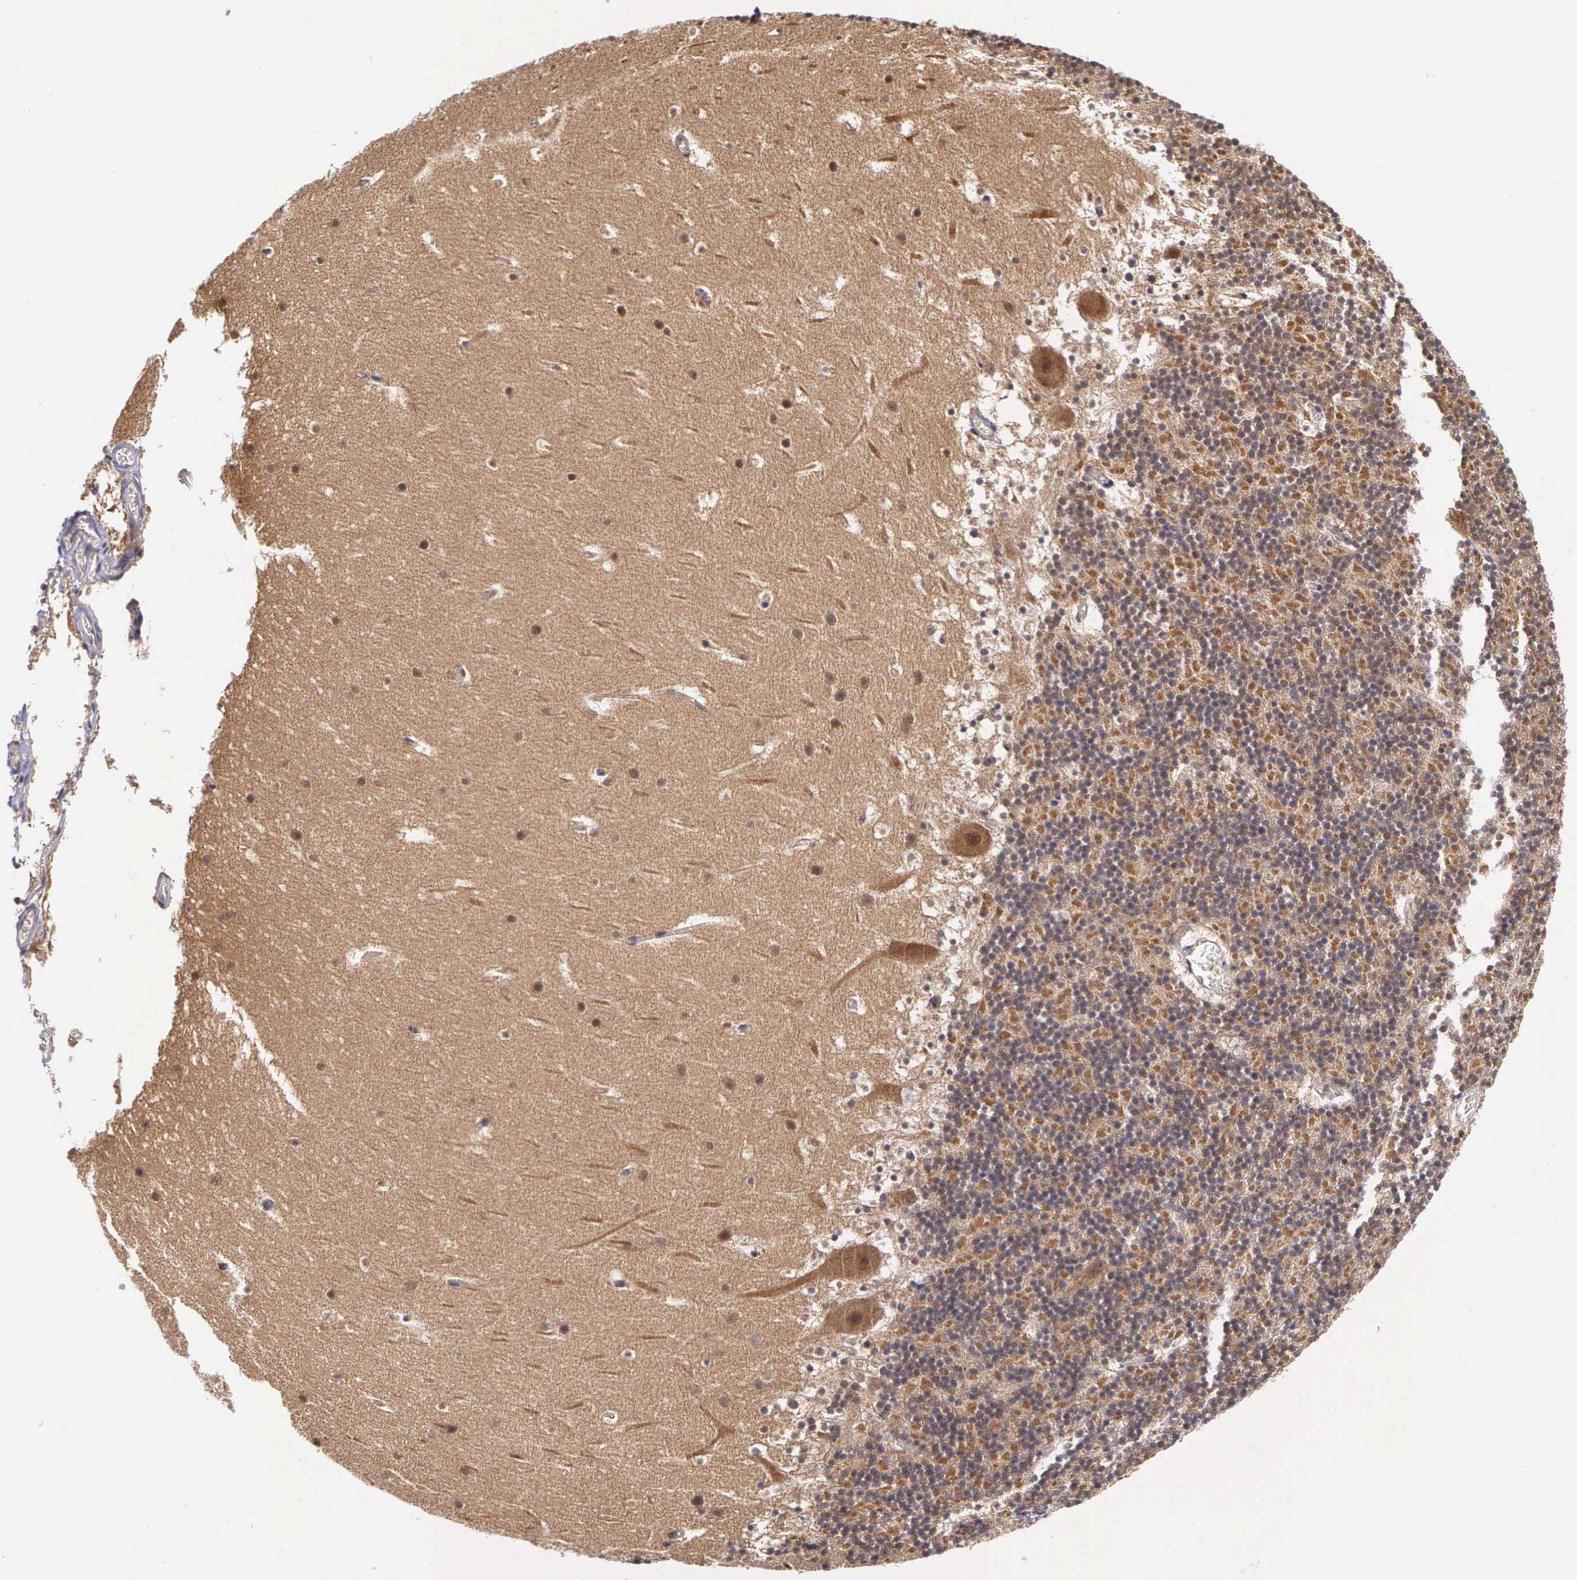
{"staining": {"intensity": "moderate", "quantity": "25%-75%", "location": "cytoplasmic/membranous"}, "tissue": "cerebellum", "cell_type": "Cells in granular layer", "image_type": "normal", "snomed": [{"axis": "morphology", "description": "Normal tissue, NOS"}, {"axis": "topography", "description": "Cerebellum"}], "caption": "Moderate cytoplasmic/membranous expression for a protein is present in about 25%-75% of cells in granular layer of normal cerebellum using immunohistochemistry.", "gene": "IGBP1P2", "patient": {"sex": "male", "age": 45}}